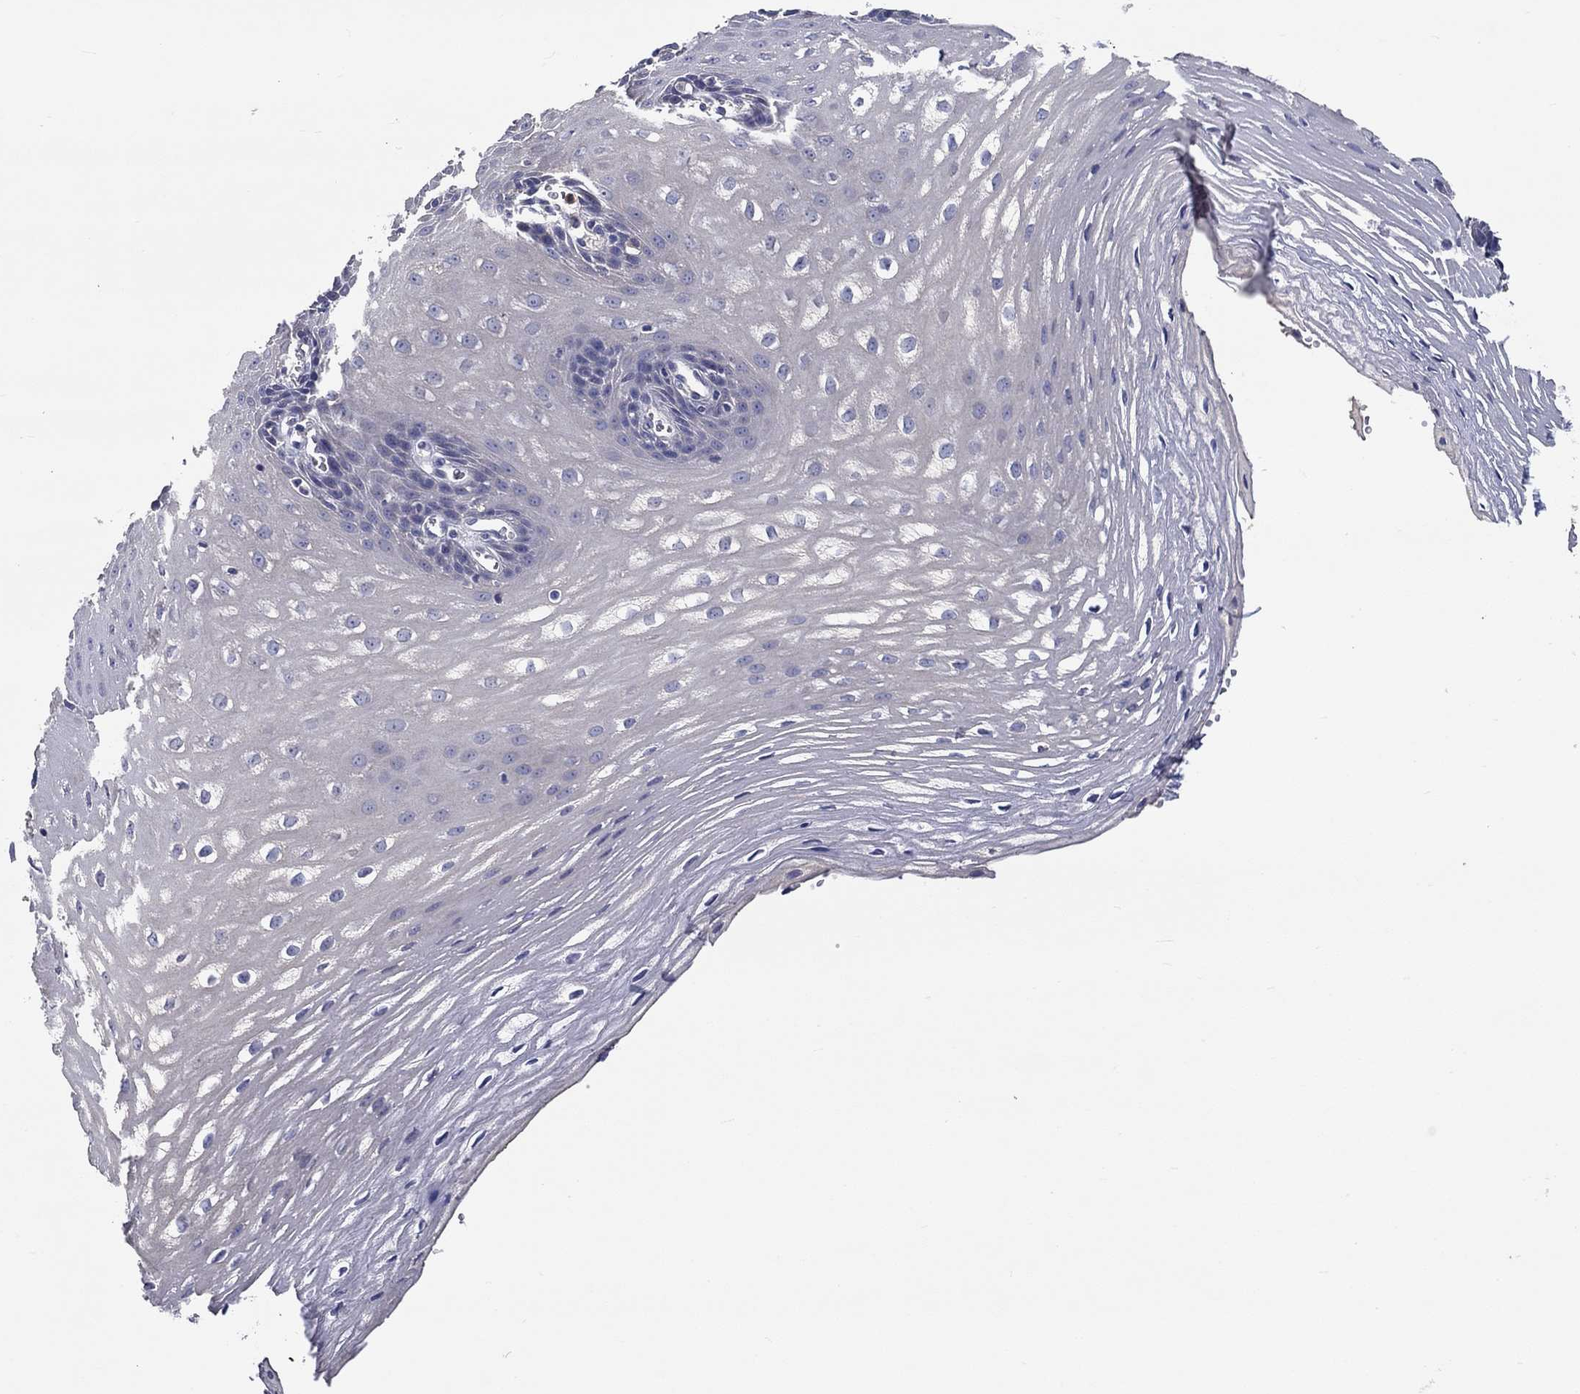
{"staining": {"intensity": "negative", "quantity": "none", "location": "none"}, "tissue": "esophagus", "cell_type": "Squamous epithelial cells", "image_type": "normal", "snomed": [{"axis": "morphology", "description": "Normal tissue, NOS"}, {"axis": "topography", "description": "Esophagus"}], "caption": "An immunohistochemistry (IHC) image of normal esophagus is shown. There is no staining in squamous epithelial cells of esophagus. (DAB (3,3'-diaminobenzidine) immunohistochemistry, high magnification).", "gene": "CHIT1", "patient": {"sex": "male", "age": 72}}